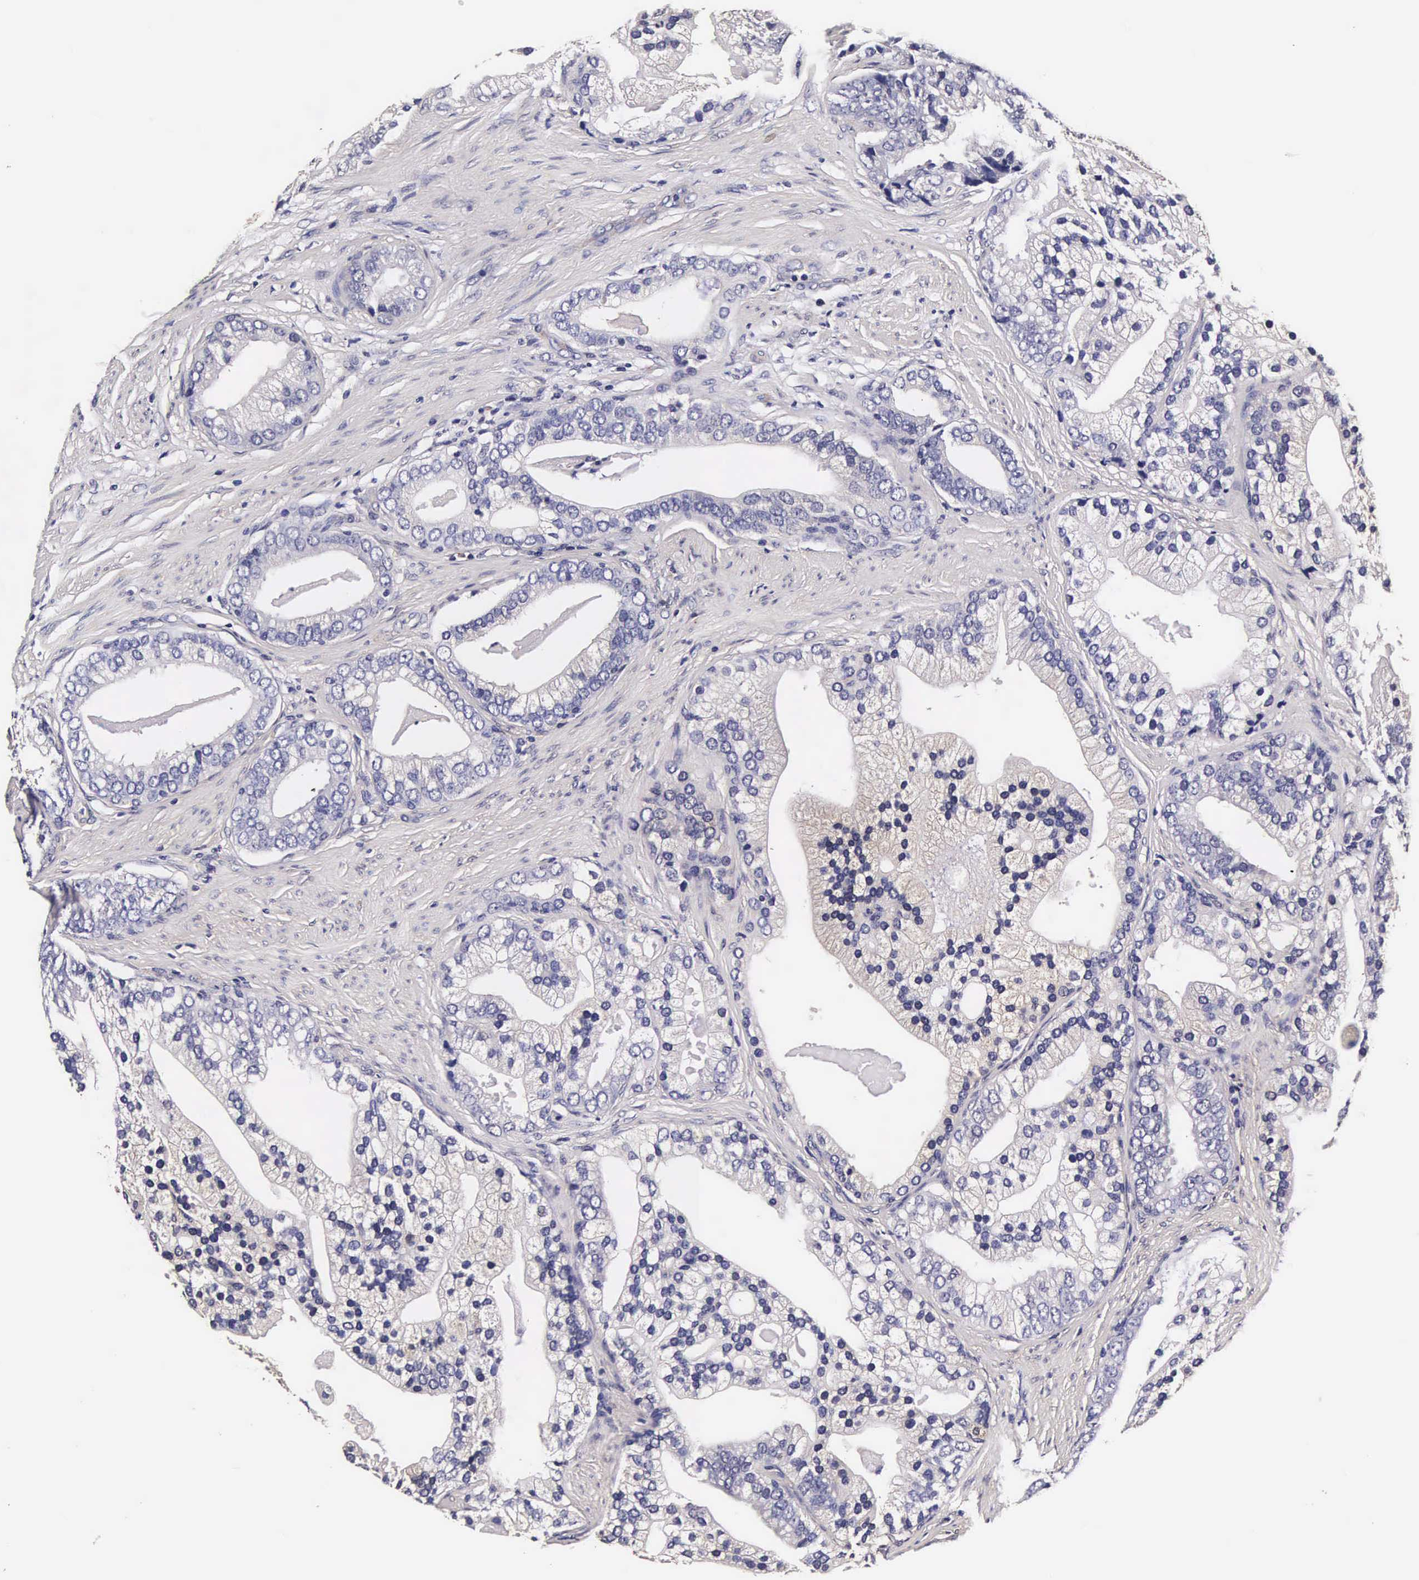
{"staining": {"intensity": "negative", "quantity": "none", "location": "none"}, "tissue": "prostate cancer", "cell_type": "Tumor cells", "image_type": "cancer", "snomed": [{"axis": "morphology", "description": "Adenocarcinoma, Medium grade"}, {"axis": "topography", "description": "Prostate"}], "caption": "Immunohistochemical staining of human prostate cancer (medium-grade adenocarcinoma) shows no significant staining in tumor cells. Nuclei are stained in blue.", "gene": "TECPR2", "patient": {"sex": "male", "age": 65}}